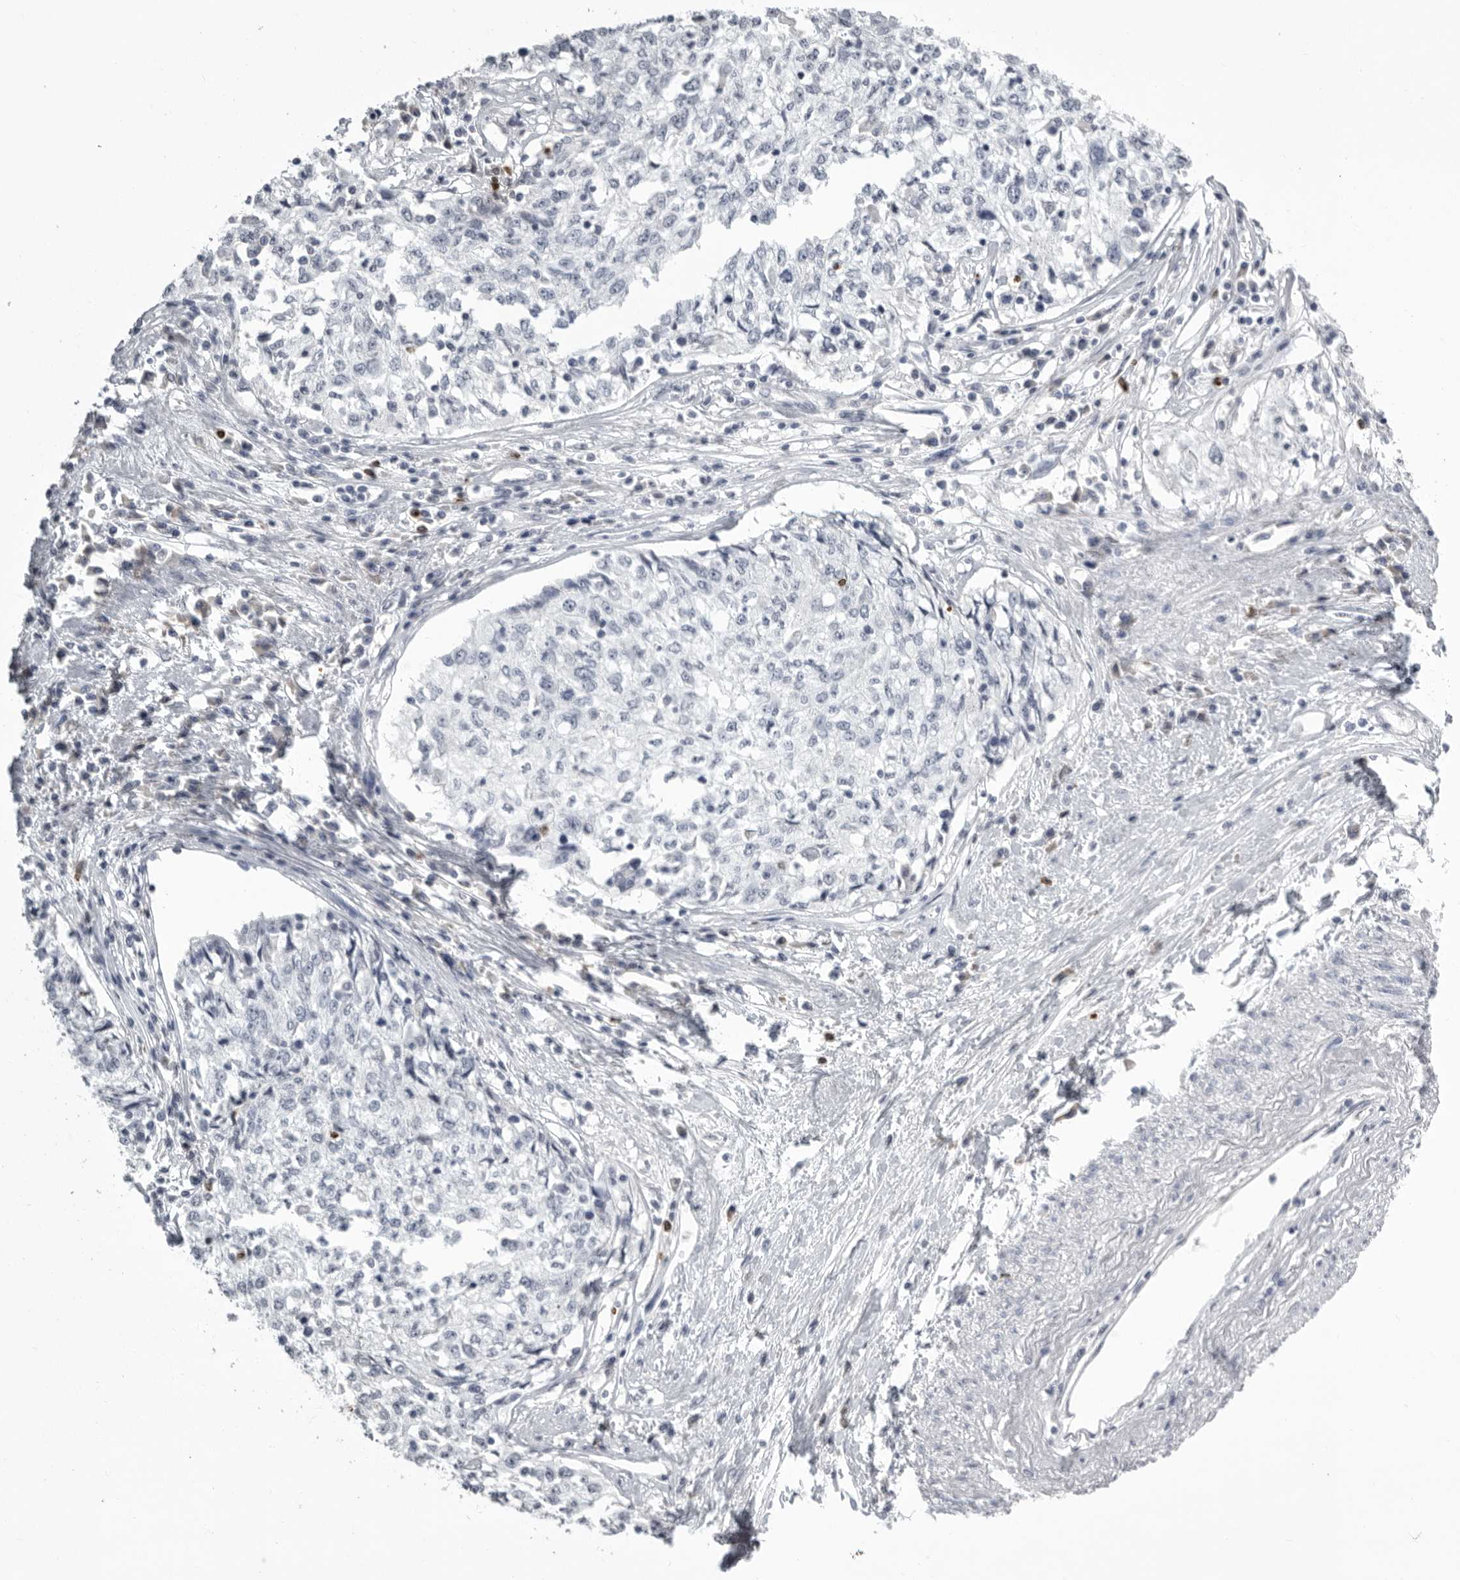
{"staining": {"intensity": "negative", "quantity": "none", "location": "none"}, "tissue": "cervical cancer", "cell_type": "Tumor cells", "image_type": "cancer", "snomed": [{"axis": "morphology", "description": "Squamous cell carcinoma, NOS"}, {"axis": "topography", "description": "Cervix"}], "caption": "Immunohistochemistry micrograph of neoplastic tissue: human cervical squamous cell carcinoma stained with DAB exhibits no significant protein expression in tumor cells. (DAB immunohistochemistry (IHC) with hematoxylin counter stain).", "gene": "GNLY", "patient": {"sex": "female", "age": 57}}